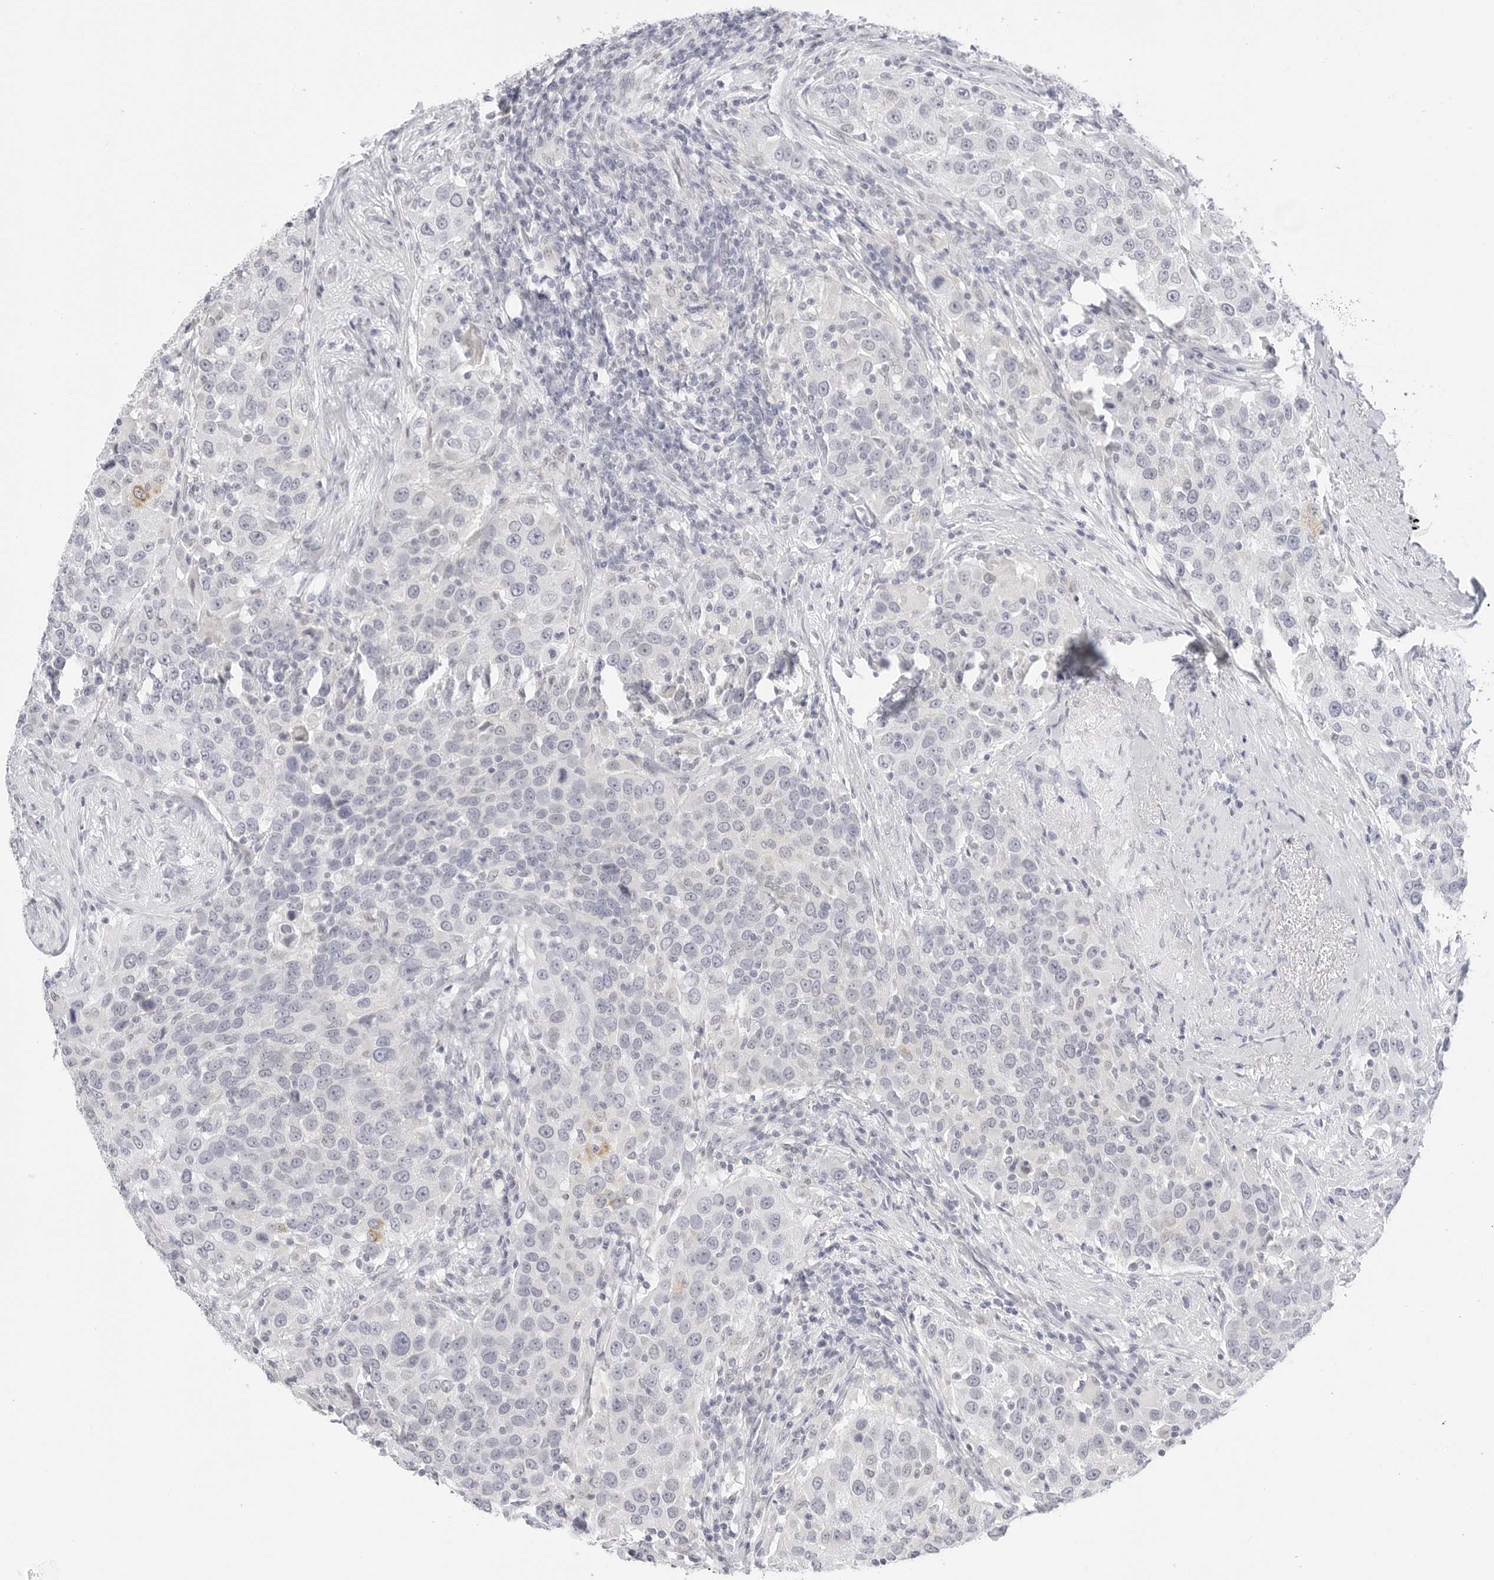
{"staining": {"intensity": "negative", "quantity": "none", "location": "none"}, "tissue": "urothelial cancer", "cell_type": "Tumor cells", "image_type": "cancer", "snomed": [{"axis": "morphology", "description": "Urothelial carcinoma, High grade"}, {"axis": "topography", "description": "Urinary bladder"}], "caption": "This is a image of immunohistochemistry staining of urothelial carcinoma (high-grade), which shows no expression in tumor cells. (DAB immunohistochemistry (IHC), high magnification).", "gene": "HMGCS2", "patient": {"sex": "female", "age": 80}}